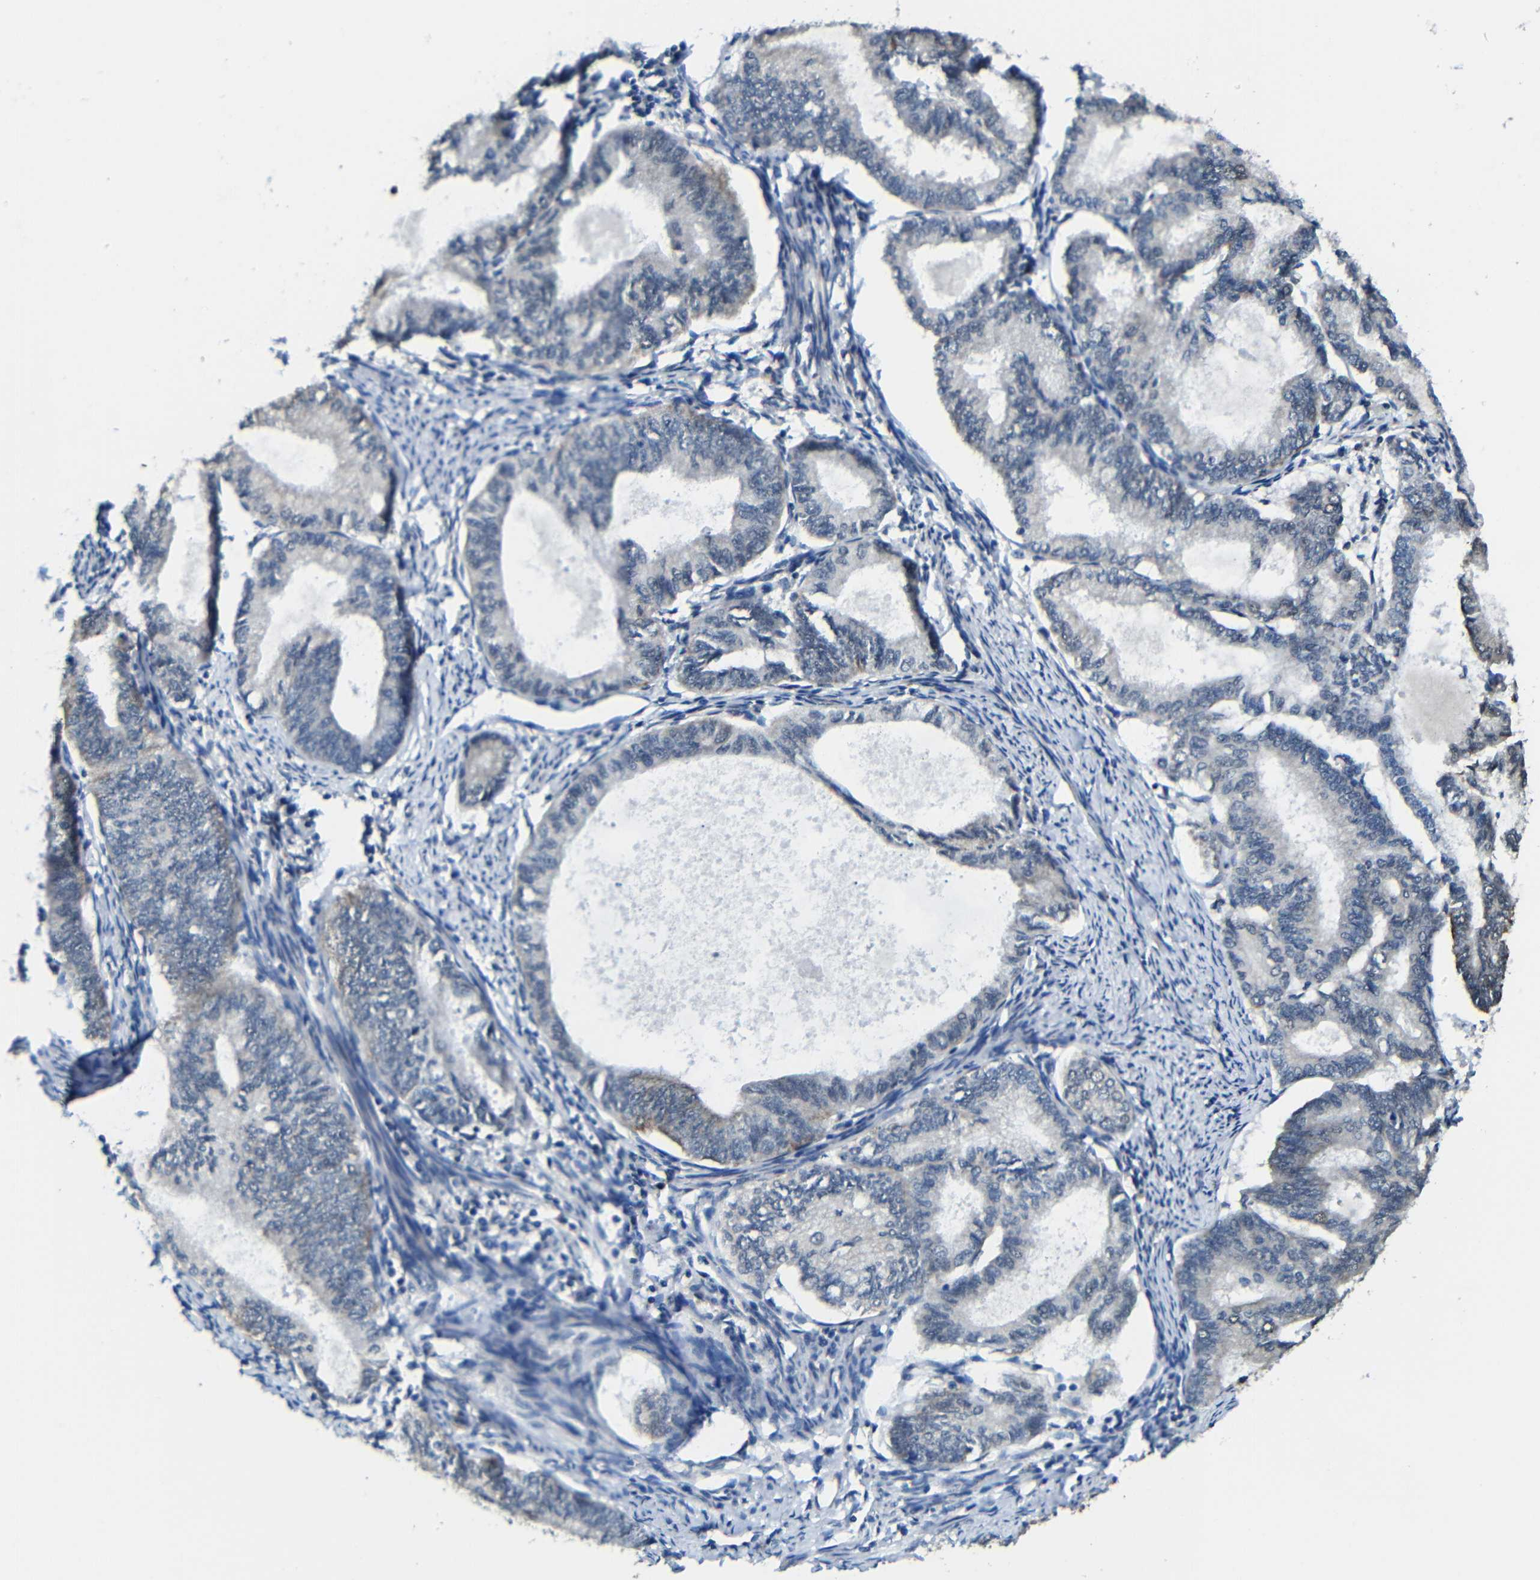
{"staining": {"intensity": "moderate", "quantity": "<25%", "location": "cytoplasmic/membranous"}, "tissue": "endometrial cancer", "cell_type": "Tumor cells", "image_type": "cancer", "snomed": [{"axis": "morphology", "description": "Adenocarcinoma, NOS"}, {"axis": "topography", "description": "Endometrium"}], "caption": "Immunohistochemical staining of human adenocarcinoma (endometrial) demonstrates low levels of moderate cytoplasmic/membranous positivity in about <25% of tumor cells.", "gene": "FAM172A", "patient": {"sex": "female", "age": 86}}